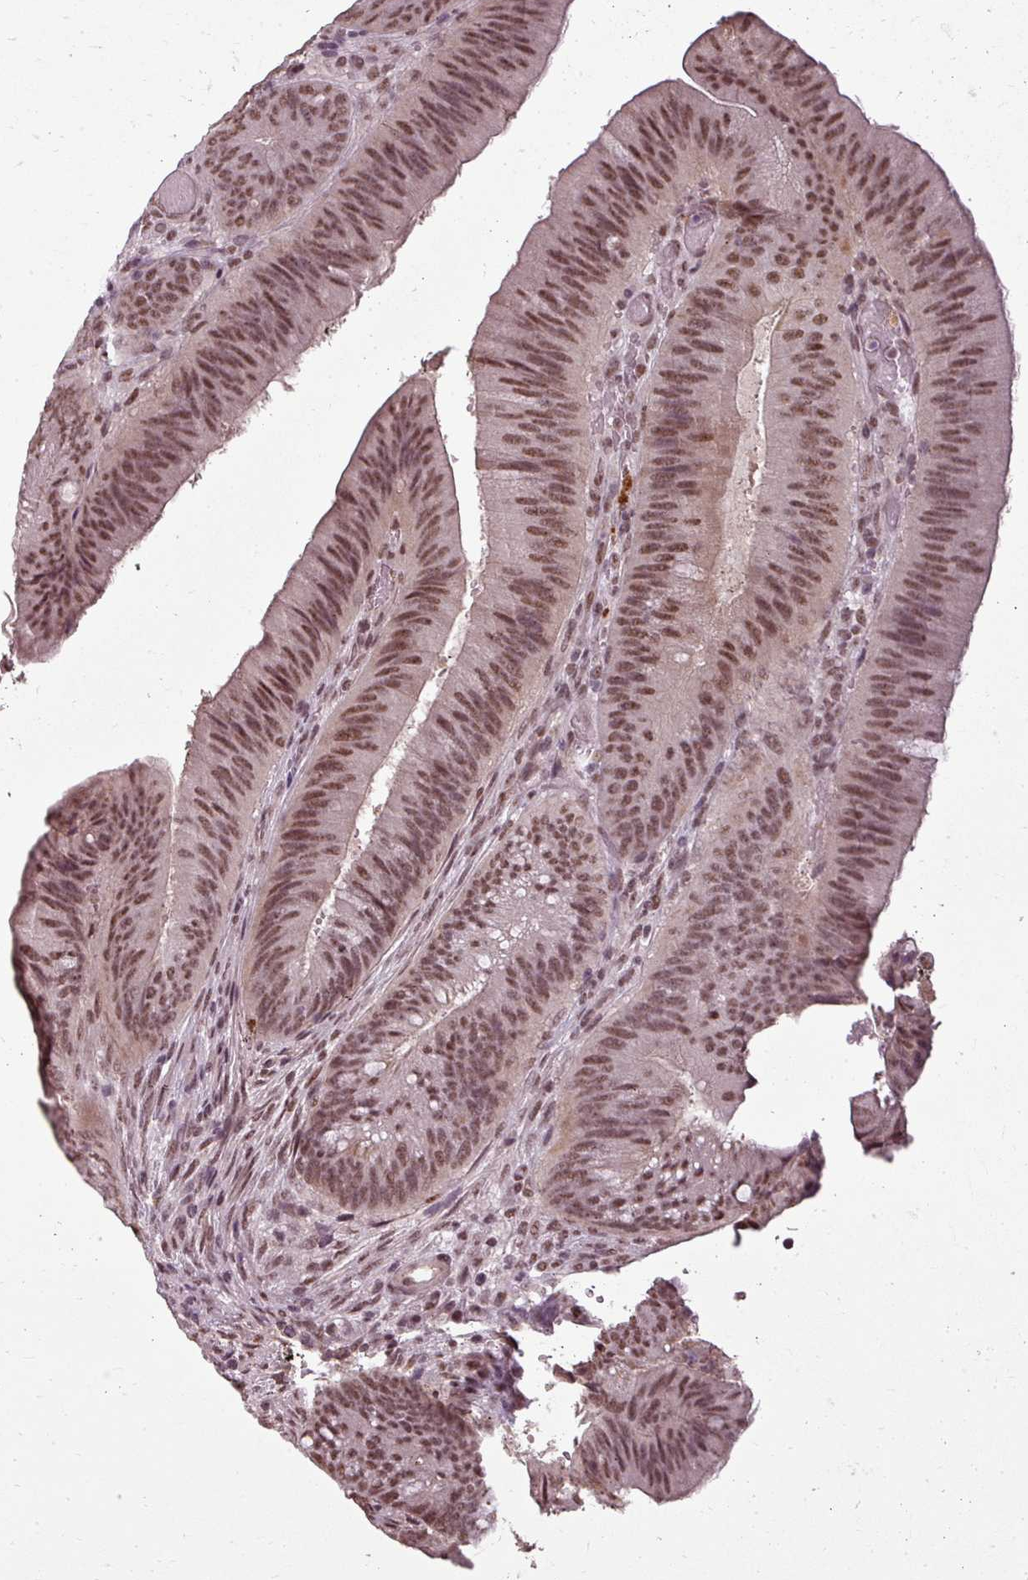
{"staining": {"intensity": "moderate", "quantity": ">75%", "location": "nuclear"}, "tissue": "colorectal cancer", "cell_type": "Tumor cells", "image_type": "cancer", "snomed": [{"axis": "morphology", "description": "Adenocarcinoma, NOS"}, {"axis": "topography", "description": "Colon"}], "caption": "This photomicrograph shows immunohistochemistry (IHC) staining of human colorectal adenocarcinoma, with medium moderate nuclear staining in approximately >75% of tumor cells.", "gene": "BCAS3", "patient": {"sex": "female", "age": 43}}